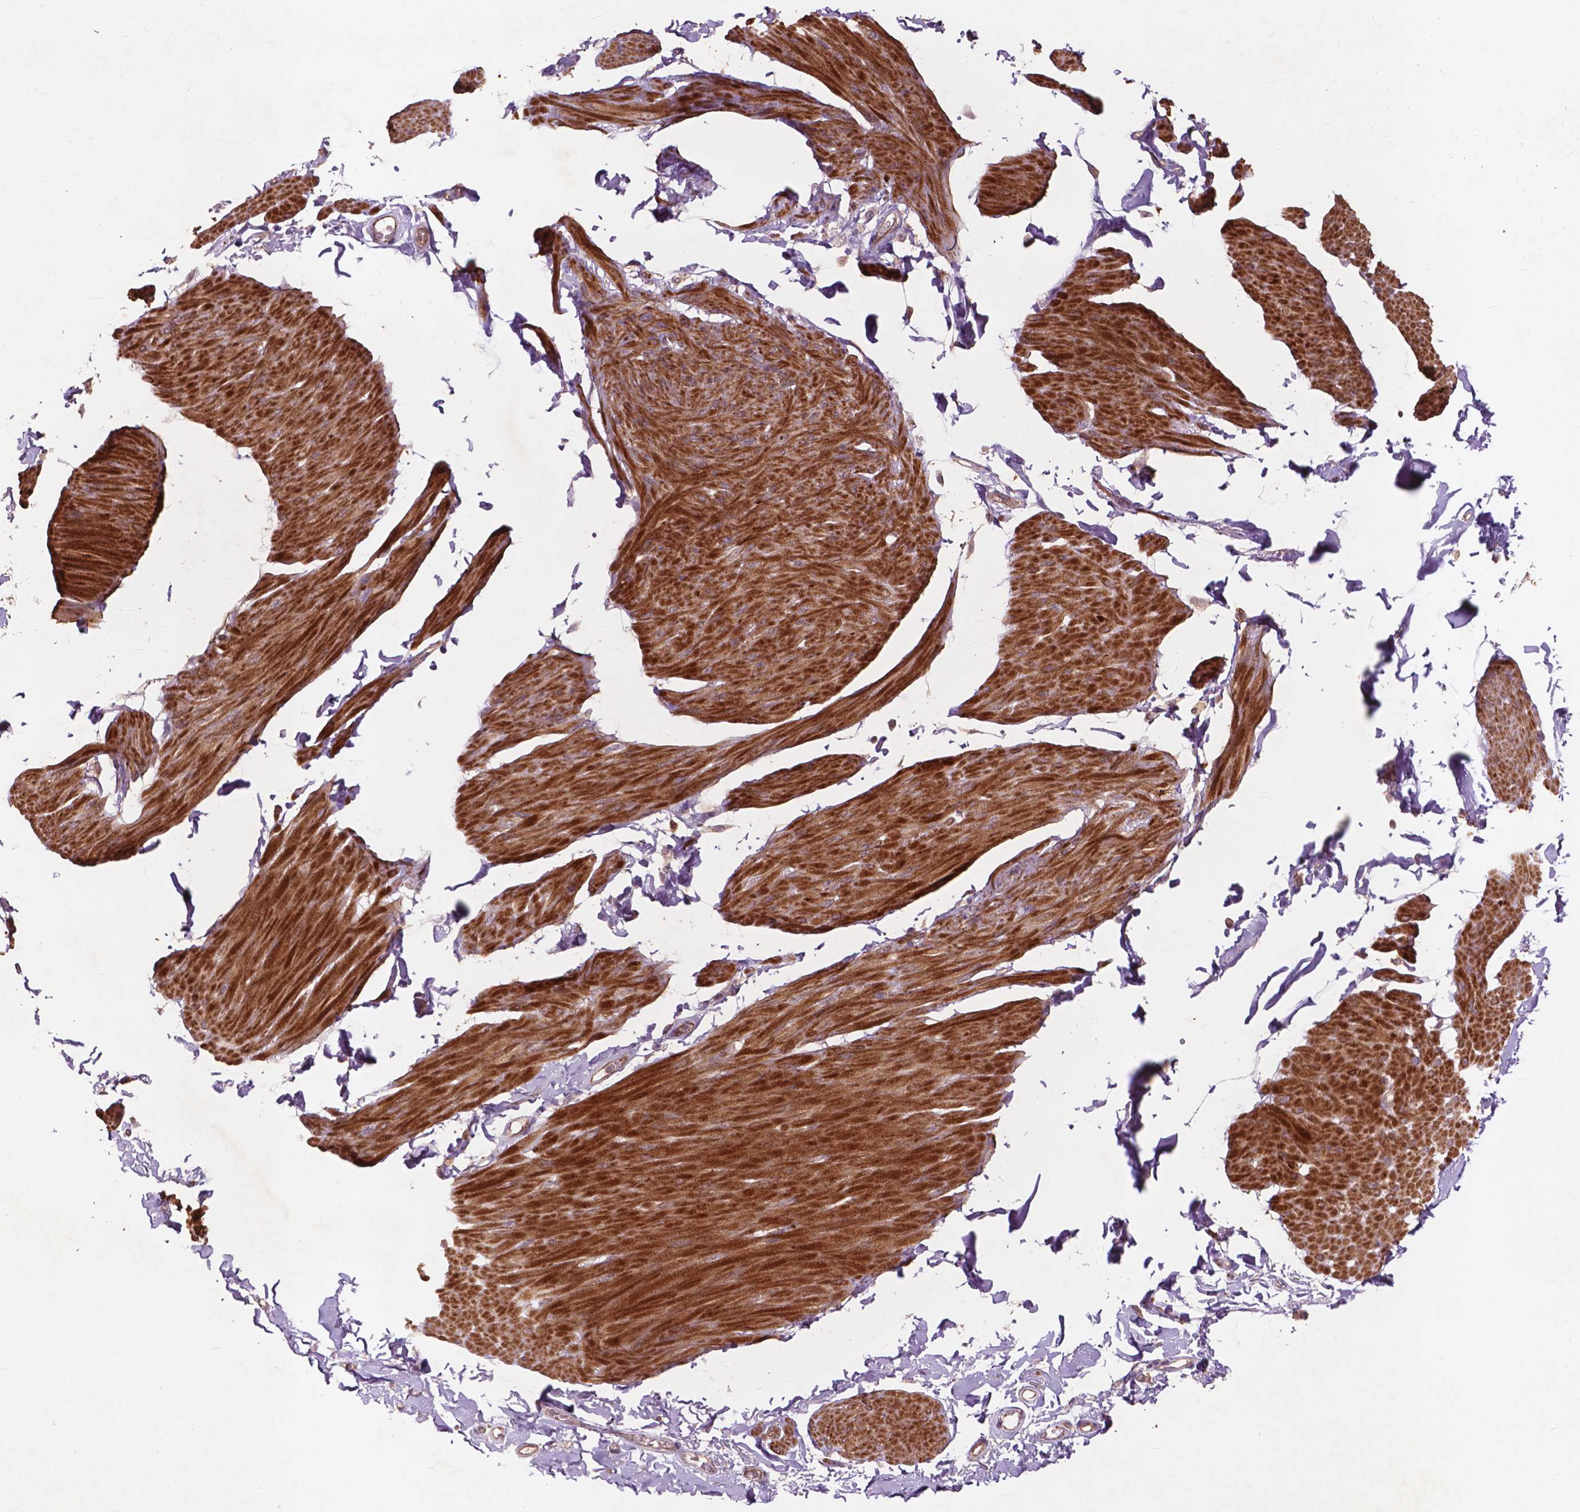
{"staining": {"intensity": "strong", "quantity": ">75%", "location": "cytoplasmic/membranous"}, "tissue": "smooth muscle", "cell_type": "Smooth muscle cells", "image_type": "normal", "snomed": [{"axis": "morphology", "description": "Normal tissue, NOS"}, {"axis": "topography", "description": "Adipose tissue"}, {"axis": "topography", "description": "Smooth muscle"}, {"axis": "topography", "description": "Peripheral nerve tissue"}], "caption": "This image displays normal smooth muscle stained with IHC to label a protein in brown. The cytoplasmic/membranous of smooth muscle cells show strong positivity for the protein. Nuclei are counter-stained blue.", "gene": "RFPL4B", "patient": {"sex": "male", "age": 83}}